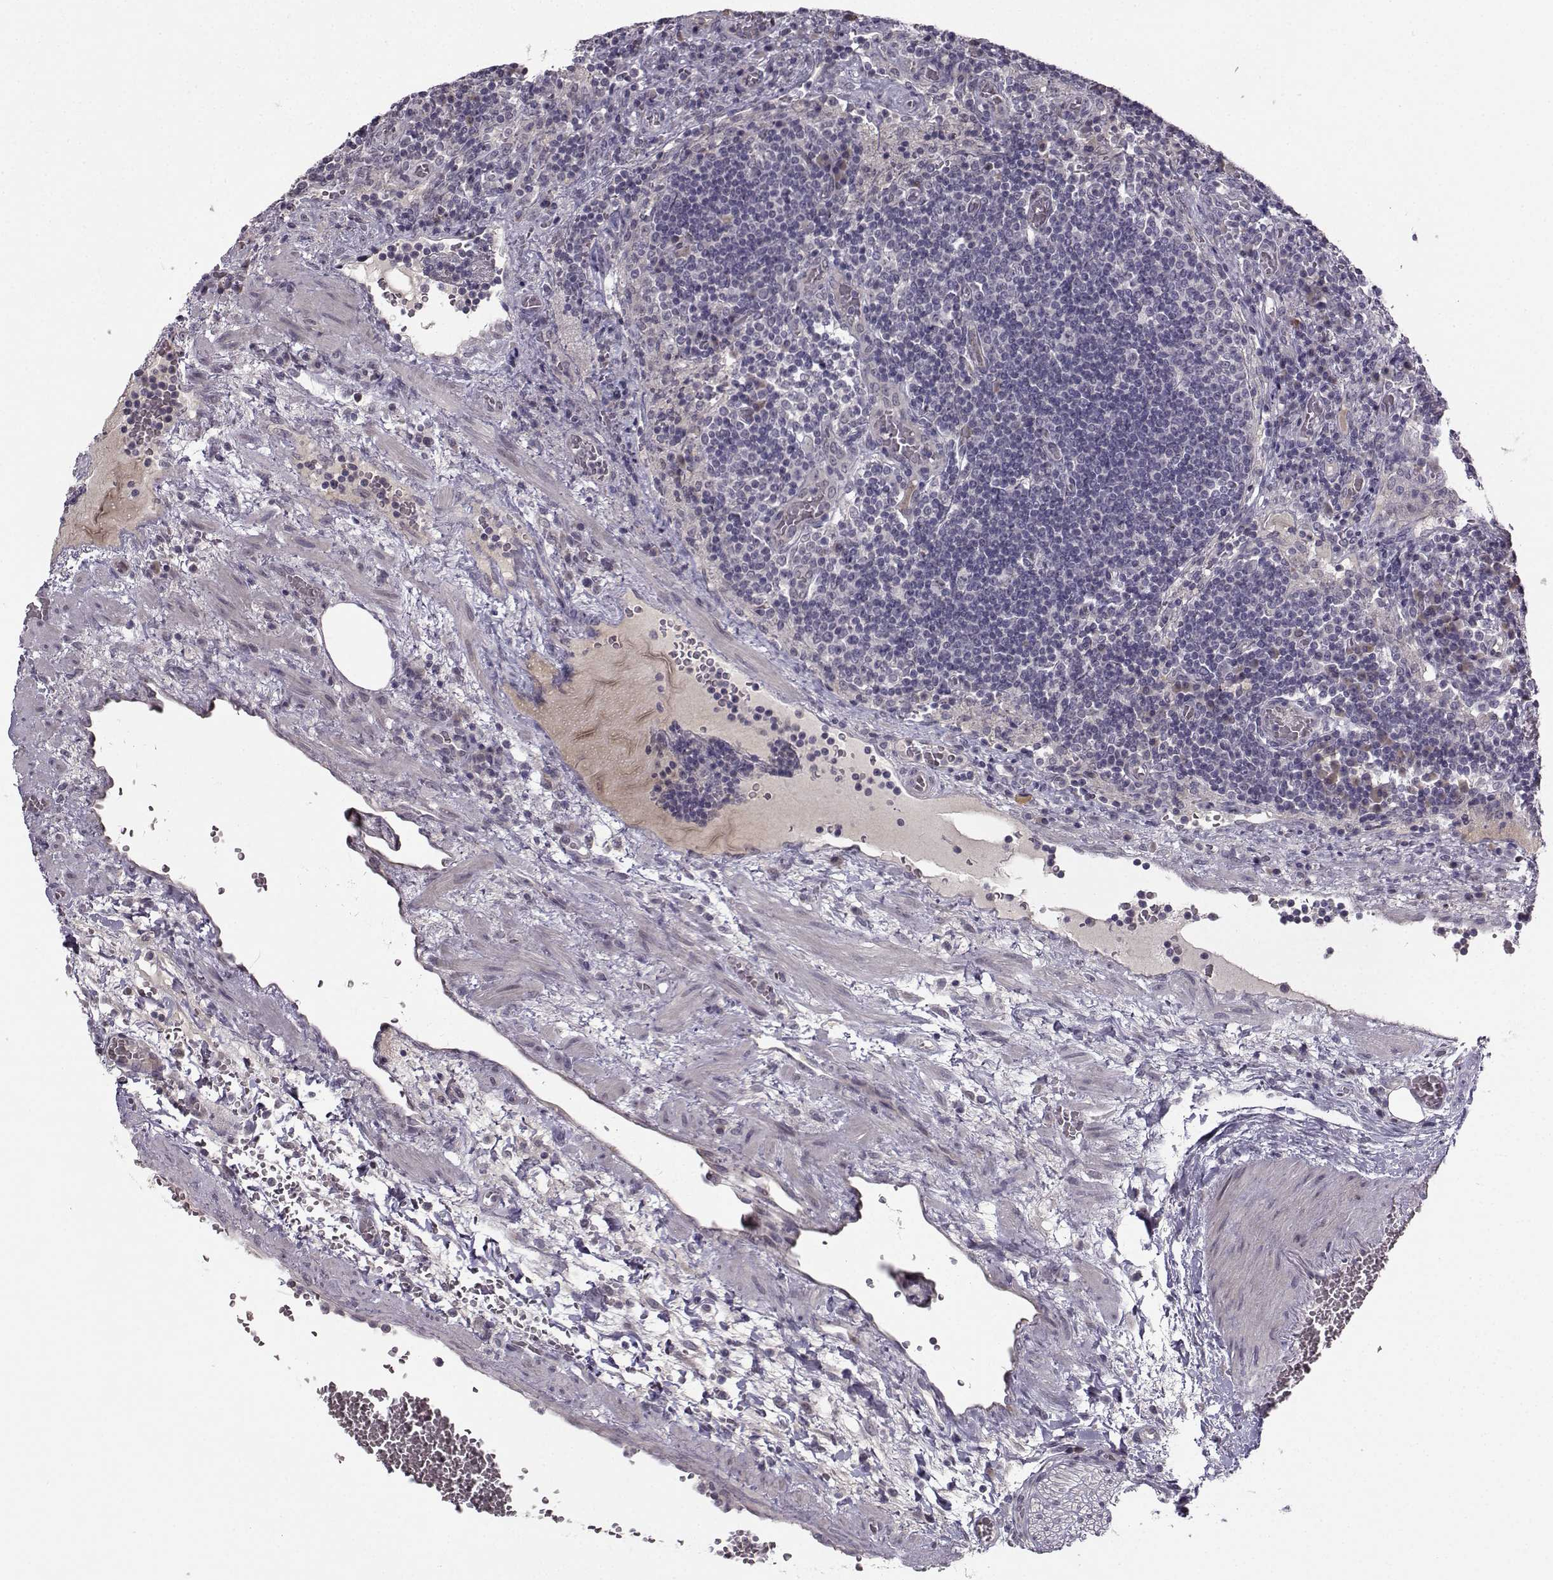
{"staining": {"intensity": "negative", "quantity": "none", "location": "none"}, "tissue": "lymph node", "cell_type": "Germinal center cells", "image_type": "normal", "snomed": [{"axis": "morphology", "description": "Normal tissue, NOS"}, {"axis": "topography", "description": "Lymph node"}], "caption": "IHC of benign lymph node reveals no expression in germinal center cells.", "gene": "NQO1", "patient": {"sex": "male", "age": 63}}